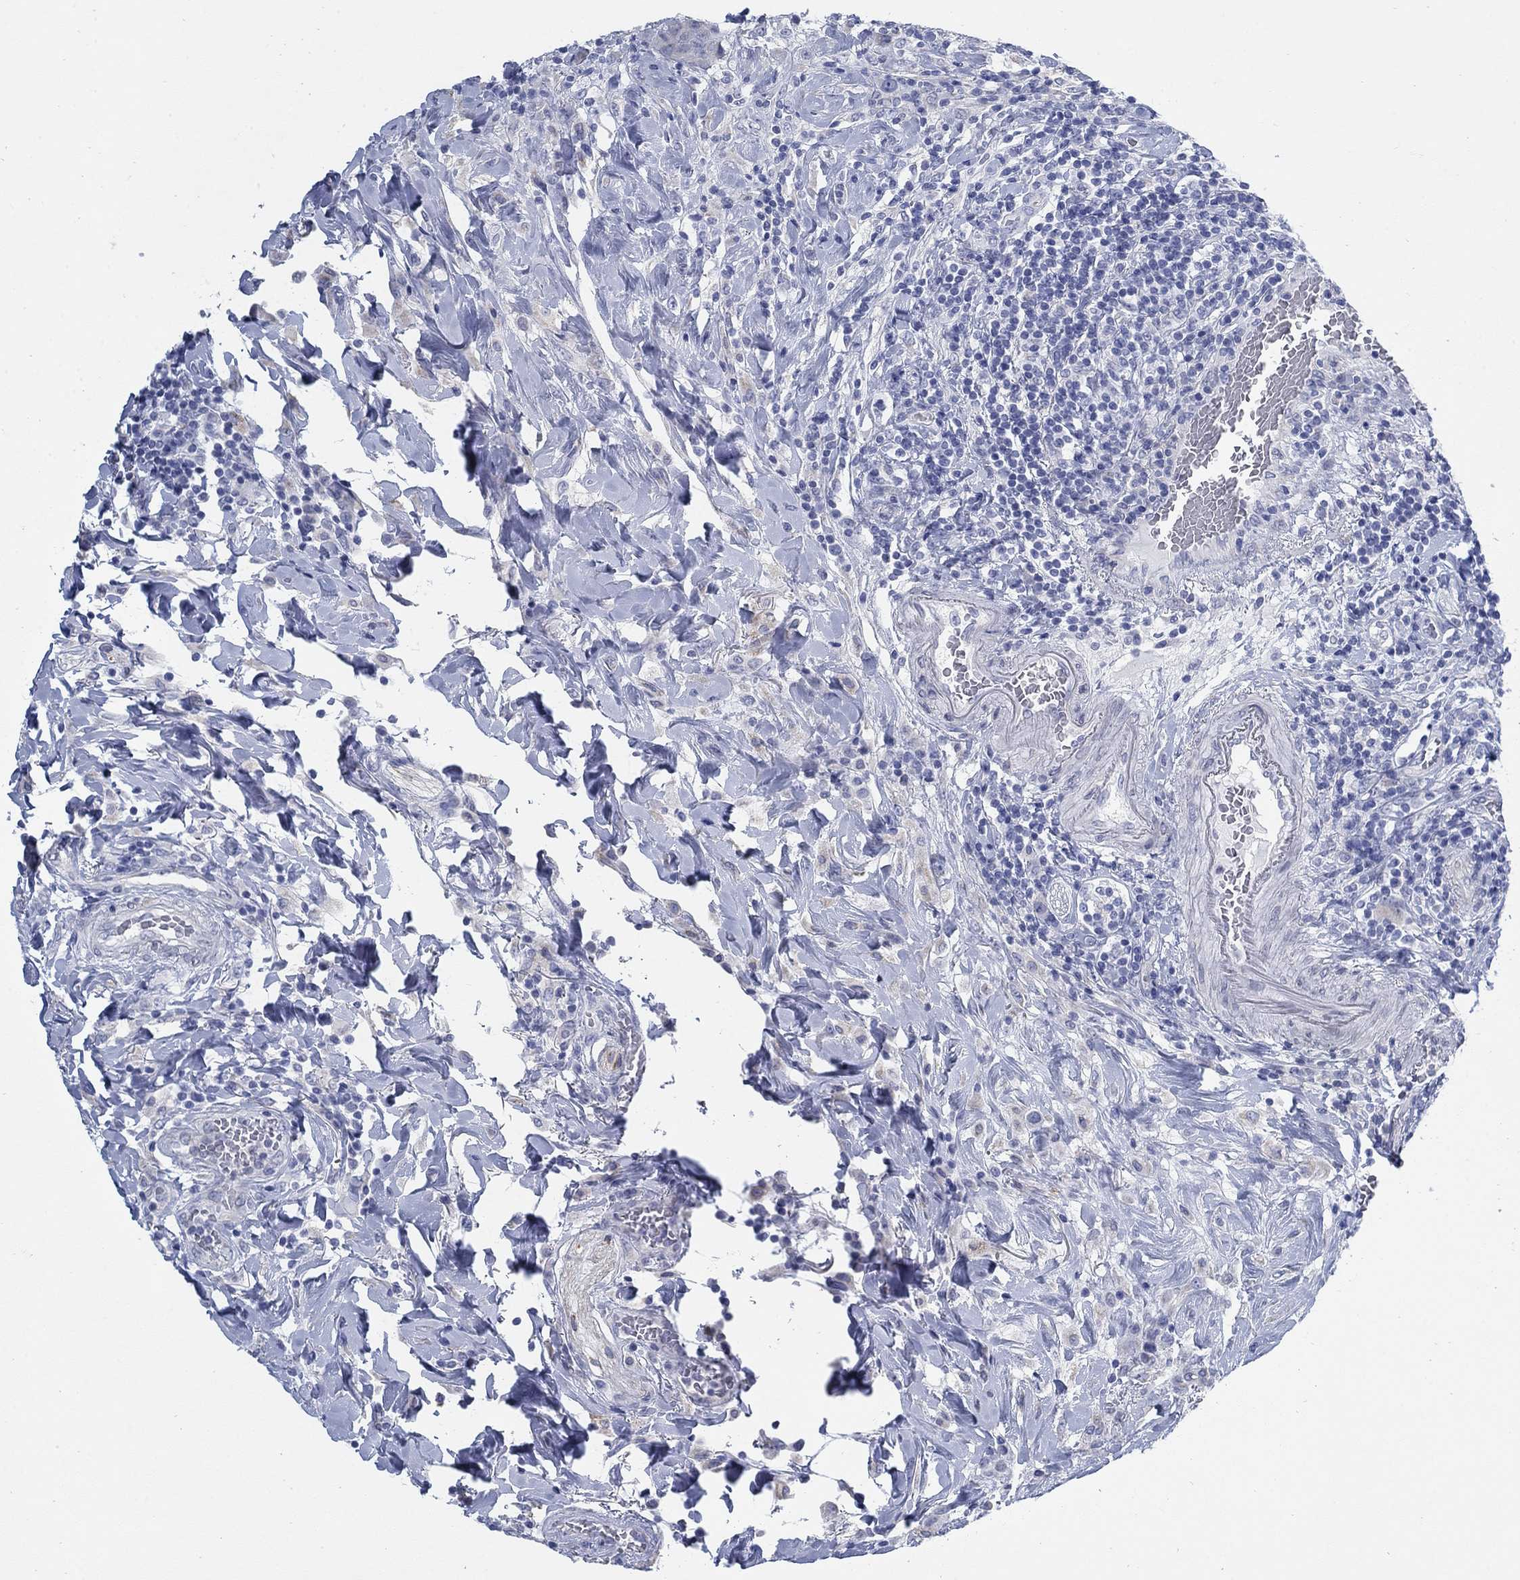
{"staining": {"intensity": "negative", "quantity": "none", "location": "none"}, "tissue": "colorectal cancer", "cell_type": "Tumor cells", "image_type": "cancer", "snomed": [{"axis": "morphology", "description": "Adenocarcinoma, NOS"}, {"axis": "topography", "description": "Colon"}], "caption": "Tumor cells are negative for protein expression in human colorectal cancer.", "gene": "SCCPDH", "patient": {"sex": "female", "age": 69}}